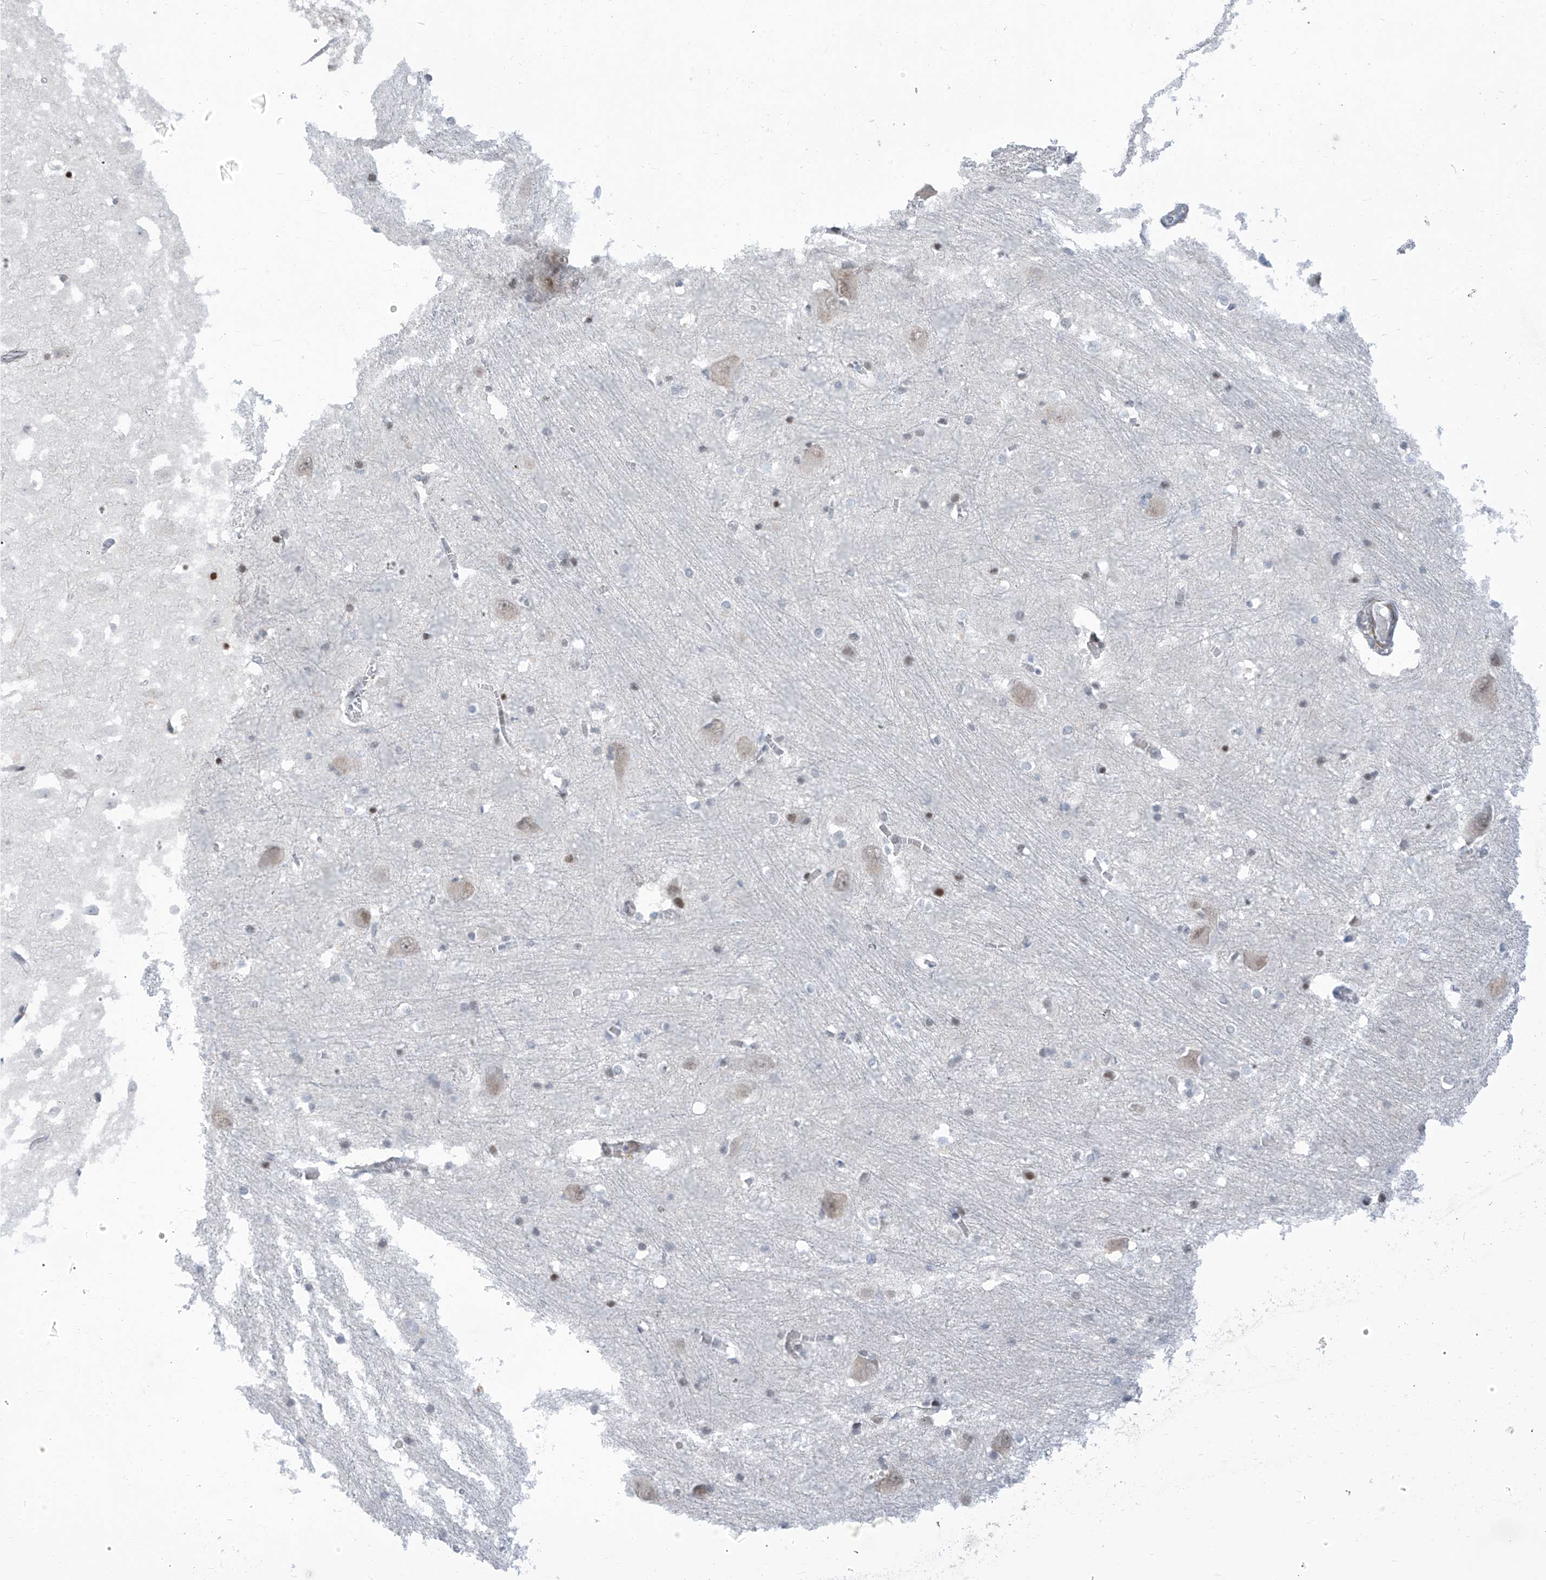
{"staining": {"intensity": "strong", "quantity": "<25%", "location": "nuclear"}, "tissue": "caudate", "cell_type": "Glial cells", "image_type": "normal", "snomed": [{"axis": "morphology", "description": "Normal tissue, NOS"}, {"axis": "topography", "description": "Lateral ventricle wall"}], "caption": "Approximately <25% of glial cells in benign caudate display strong nuclear protein positivity as visualized by brown immunohistochemical staining.", "gene": "LIN9", "patient": {"sex": "male", "age": 37}}